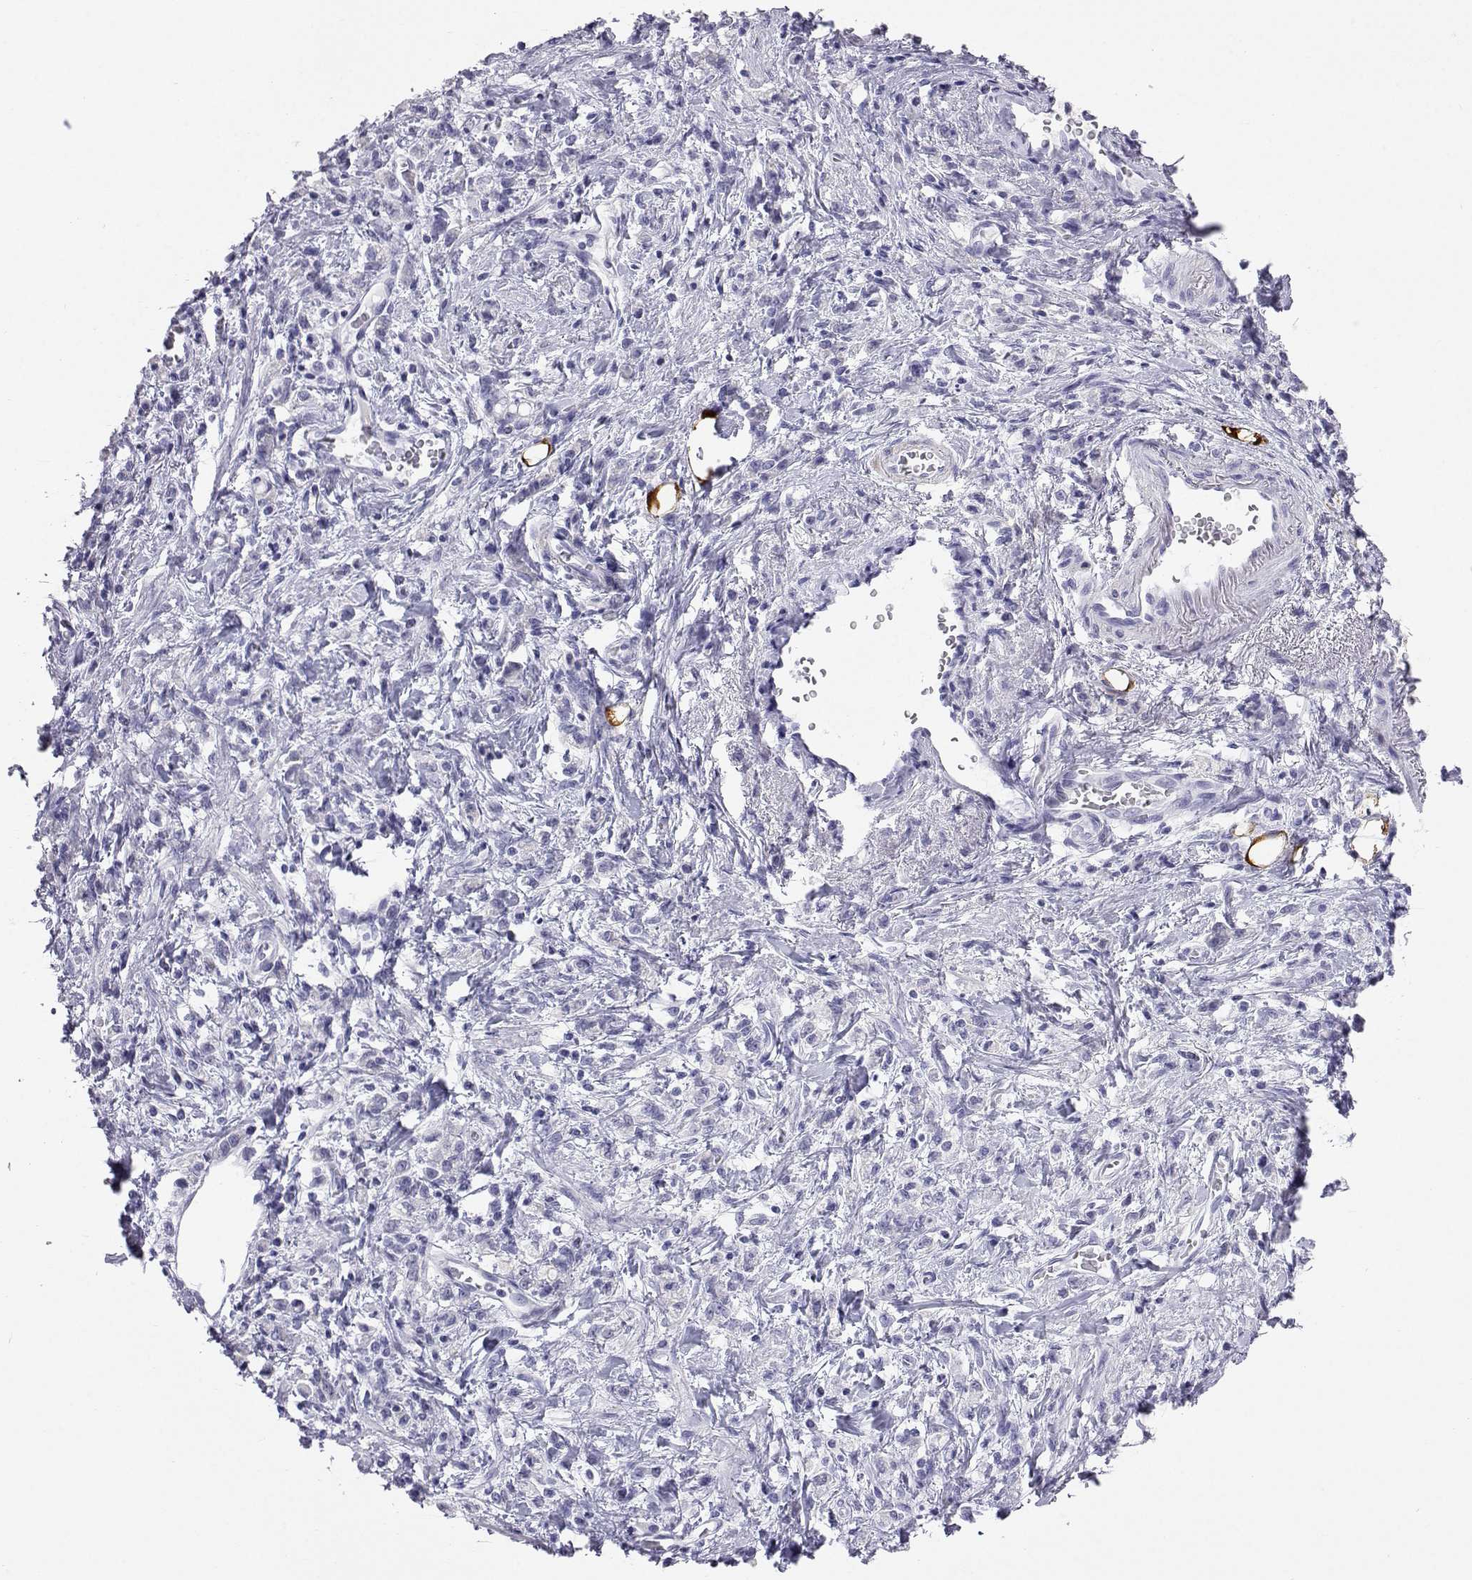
{"staining": {"intensity": "negative", "quantity": "none", "location": "none"}, "tissue": "stomach cancer", "cell_type": "Tumor cells", "image_type": "cancer", "snomed": [{"axis": "morphology", "description": "Adenocarcinoma, NOS"}, {"axis": "topography", "description": "Stomach"}], "caption": "This micrograph is of stomach cancer (adenocarcinoma) stained with immunohistochemistry to label a protein in brown with the nuclei are counter-stained blue. There is no positivity in tumor cells. (Immunohistochemistry (ihc), brightfield microscopy, high magnification).", "gene": "PLIN4", "patient": {"sex": "male", "age": 77}}